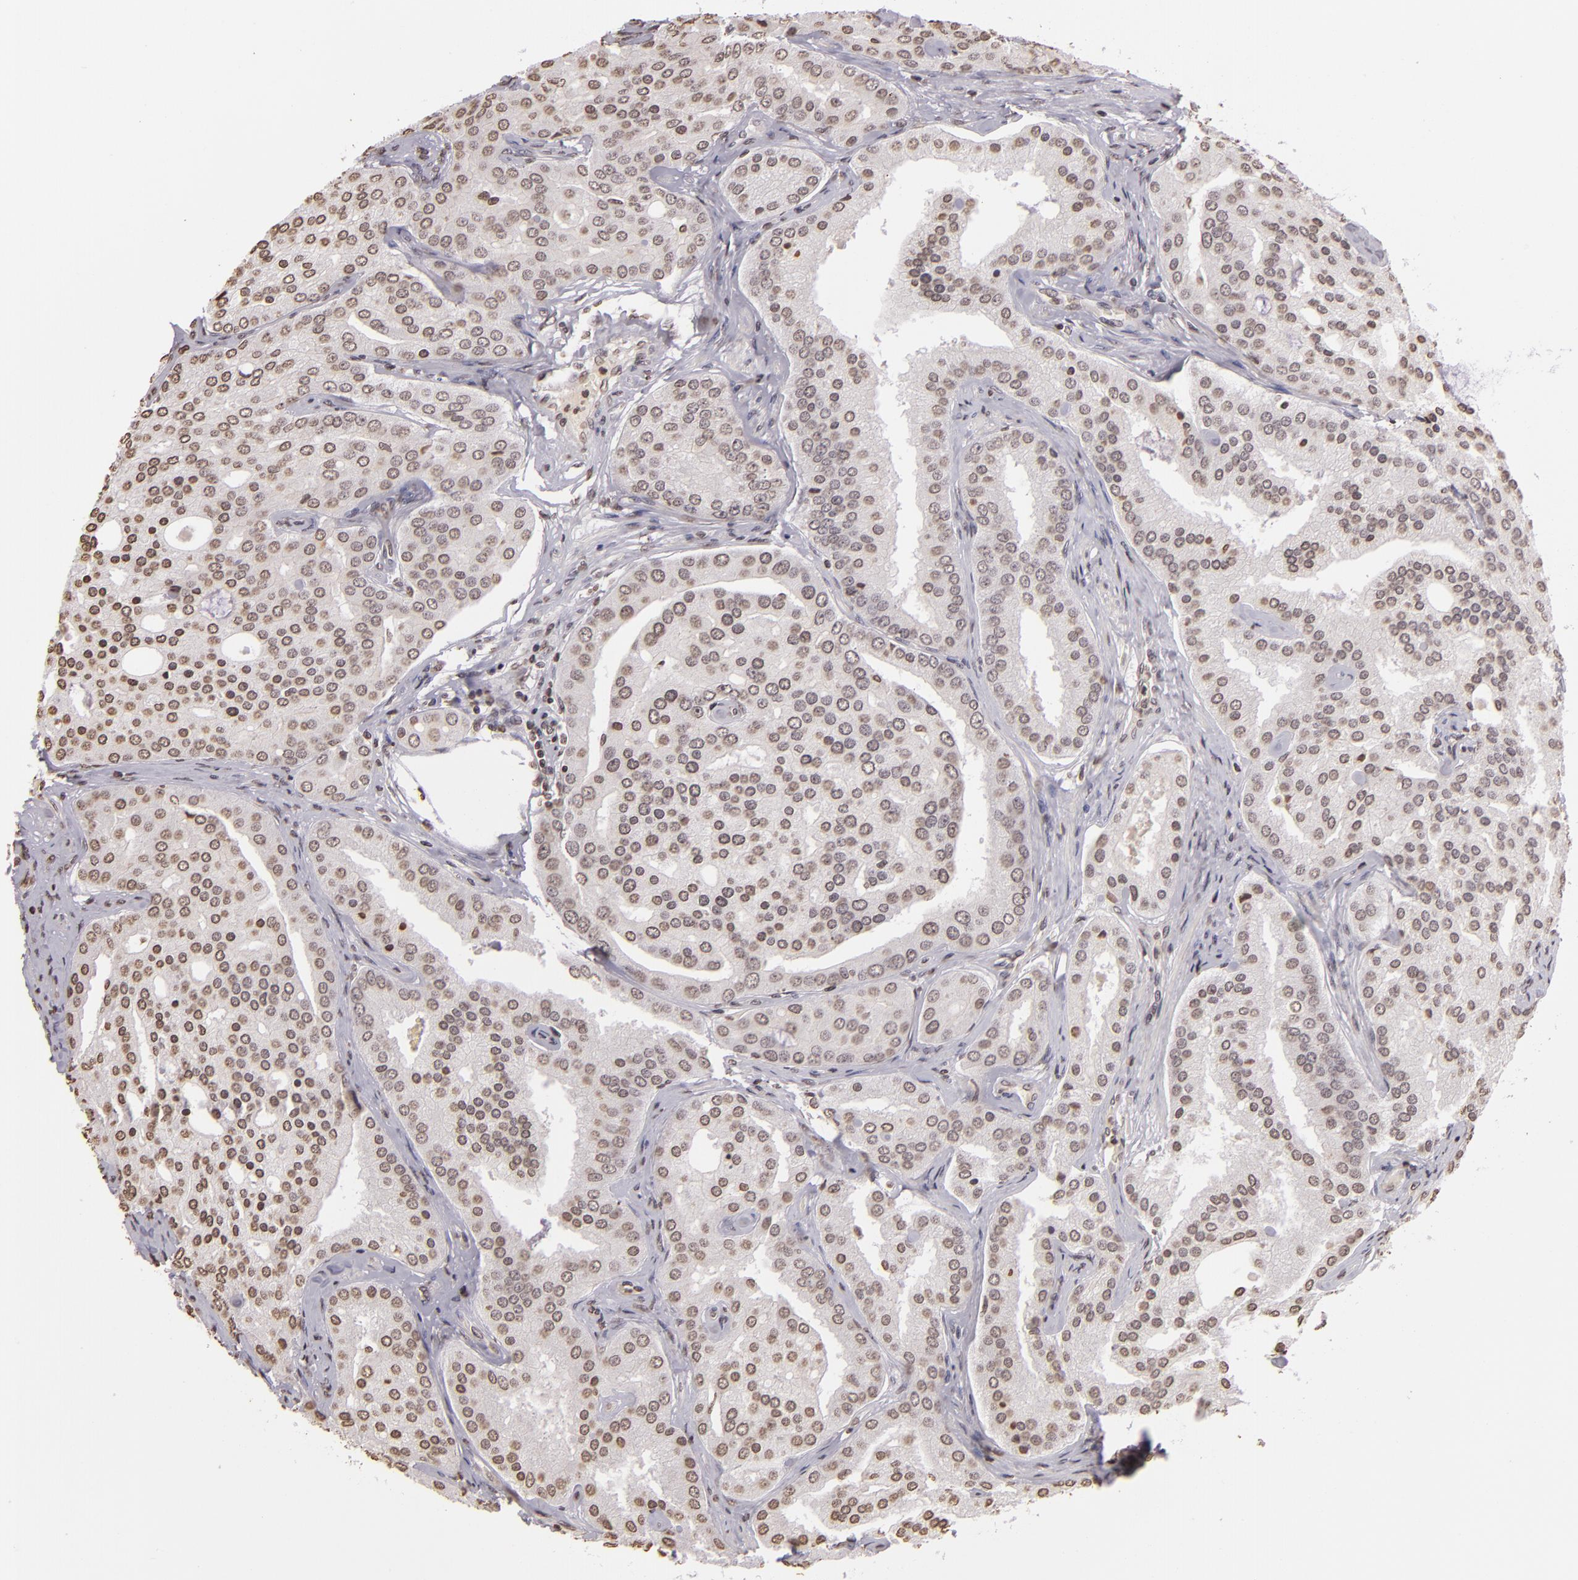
{"staining": {"intensity": "weak", "quantity": ">75%", "location": "nuclear"}, "tissue": "prostate cancer", "cell_type": "Tumor cells", "image_type": "cancer", "snomed": [{"axis": "morphology", "description": "Adenocarcinoma, High grade"}, {"axis": "topography", "description": "Prostate"}], "caption": "The histopathology image demonstrates staining of prostate cancer, revealing weak nuclear protein positivity (brown color) within tumor cells.", "gene": "THRB", "patient": {"sex": "male", "age": 64}}